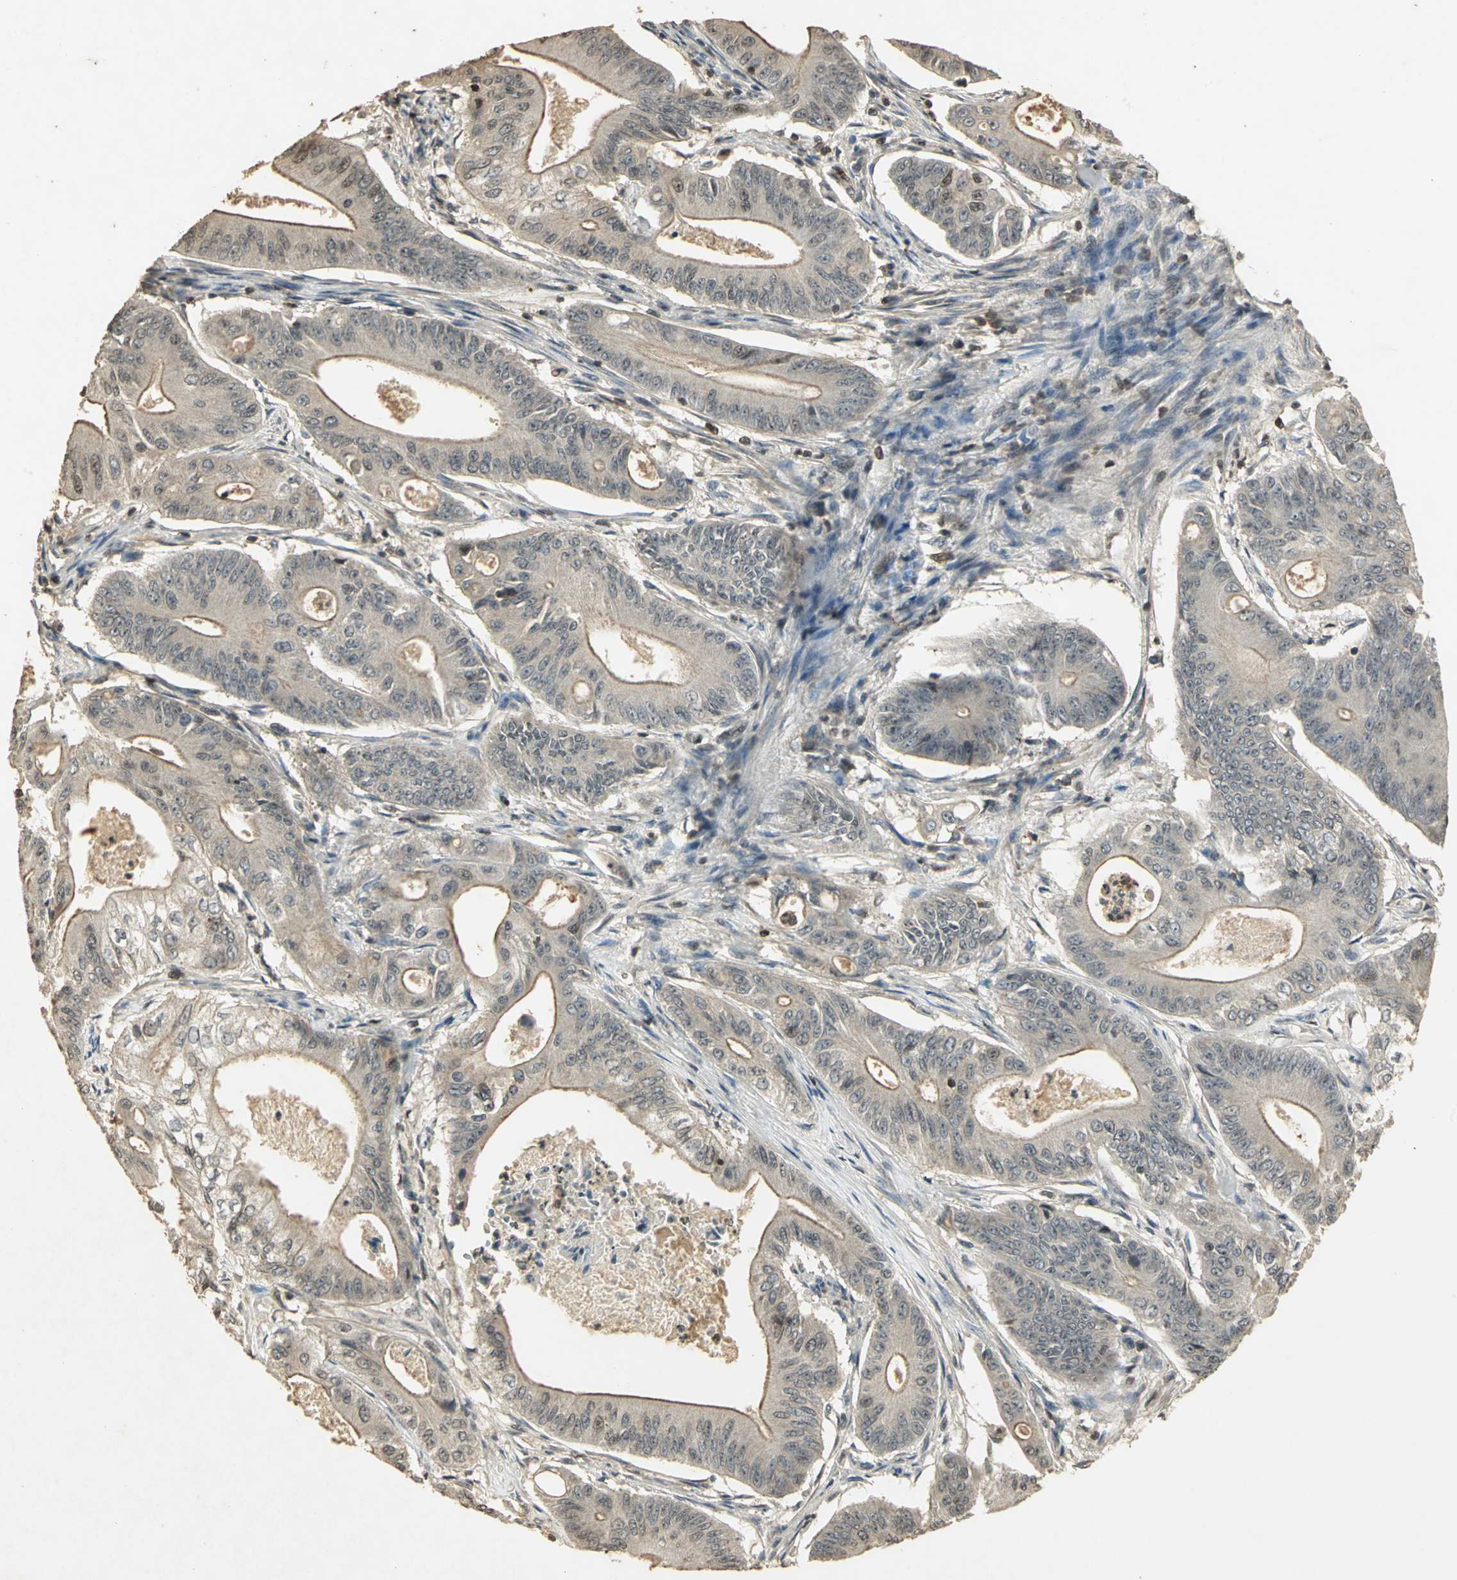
{"staining": {"intensity": "weak", "quantity": "<25%", "location": "cytoplasmic/membranous"}, "tissue": "pancreatic cancer", "cell_type": "Tumor cells", "image_type": "cancer", "snomed": [{"axis": "morphology", "description": "Normal tissue, NOS"}, {"axis": "topography", "description": "Lymph node"}], "caption": "Immunohistochemistry (IHC) histopathology image of pancreatic cancer stained for a protein (brown), which demonstrates no expression in tumor cells.", "gene": "IL16", "patient": {"sex": "male", "age": 62}}